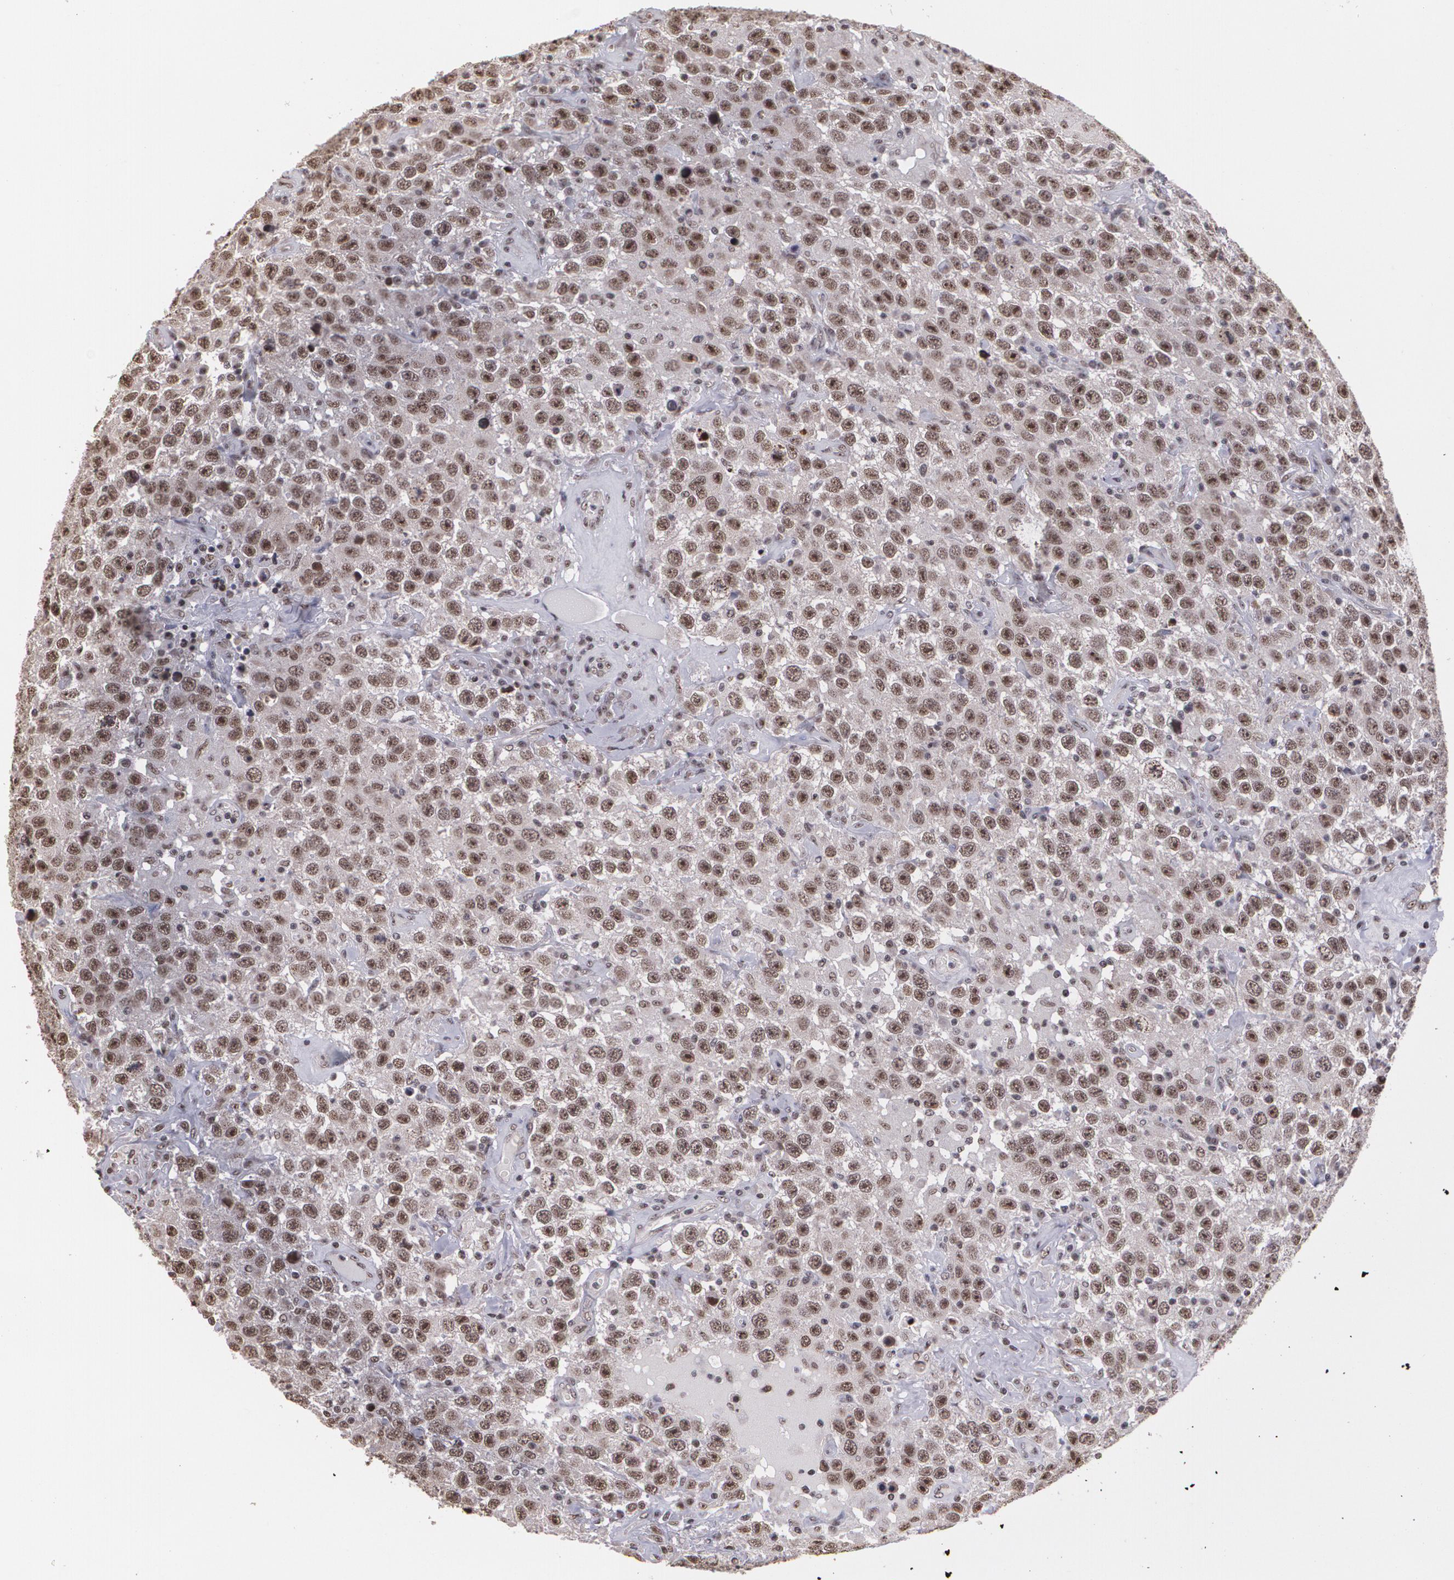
{"staining": {"intensity": "moderate", "quantity": ">75%", "location": "cytoplasmic/membranous,nuclear"}, "tissue": "testis cancer", "cell_type": "Tumor cells", "image_type": "cancer", "snomed": [{"axis": "morphology", "description": "Seminoma, NOS"}, {"axis": "topography", "description": "Testis"}], "caption": "High-power microscopy captured an immunohistochemistry photomicrograph of testis cancer (seminoma), revealing moderate cytoplasmic/membranous and nuclear expression in about >75% of tumor cells.", "gene": "C6orf15", "patient": {"sex": "male", "age": 41}}